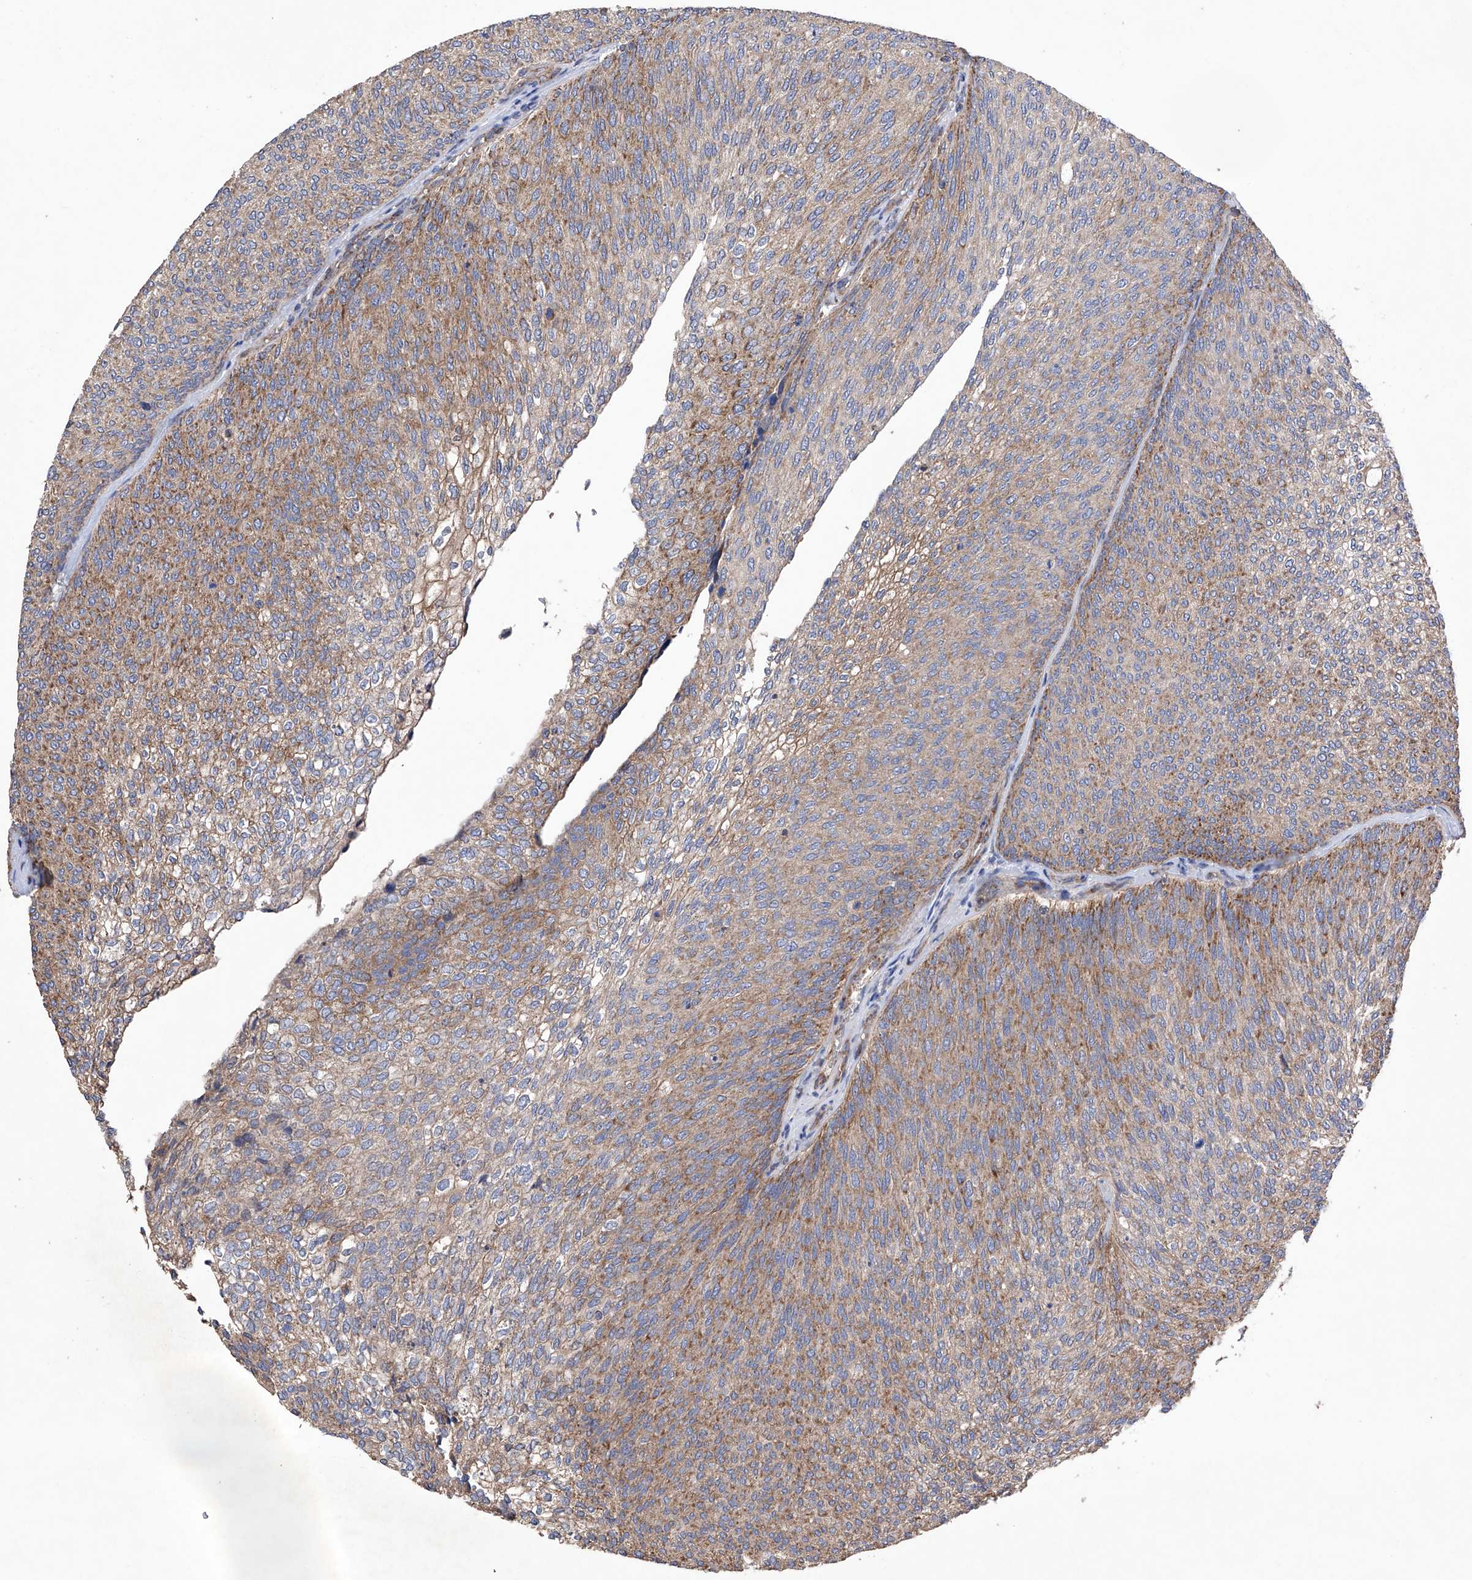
{"staining": {"intensity": "moderate", "quantity": ">75%", "location": "cytoplasmic/membranous"}, "tissue": "urothelial cancer", "cell_type": "Tumor cells", "image_type": "cancer", "snomed": [{"axis": "morphology", "description": "Urothelial carcinoma, Low grade"}, {"axis": "topography", "description": "Urinary bladder"}], "caption": "Protein expression analysis of low-grade urothelial carcinoma displays moderate cytoplasmic/membranous positivity in approximately >75% of tumor cells. The staining is performed using DAB brown chromogen to label protein expression. The nuclei are counter-stained blue using hematoxylin.", "gene": "EFCAB2", "patient": {"sex": "female", "age": 79}}